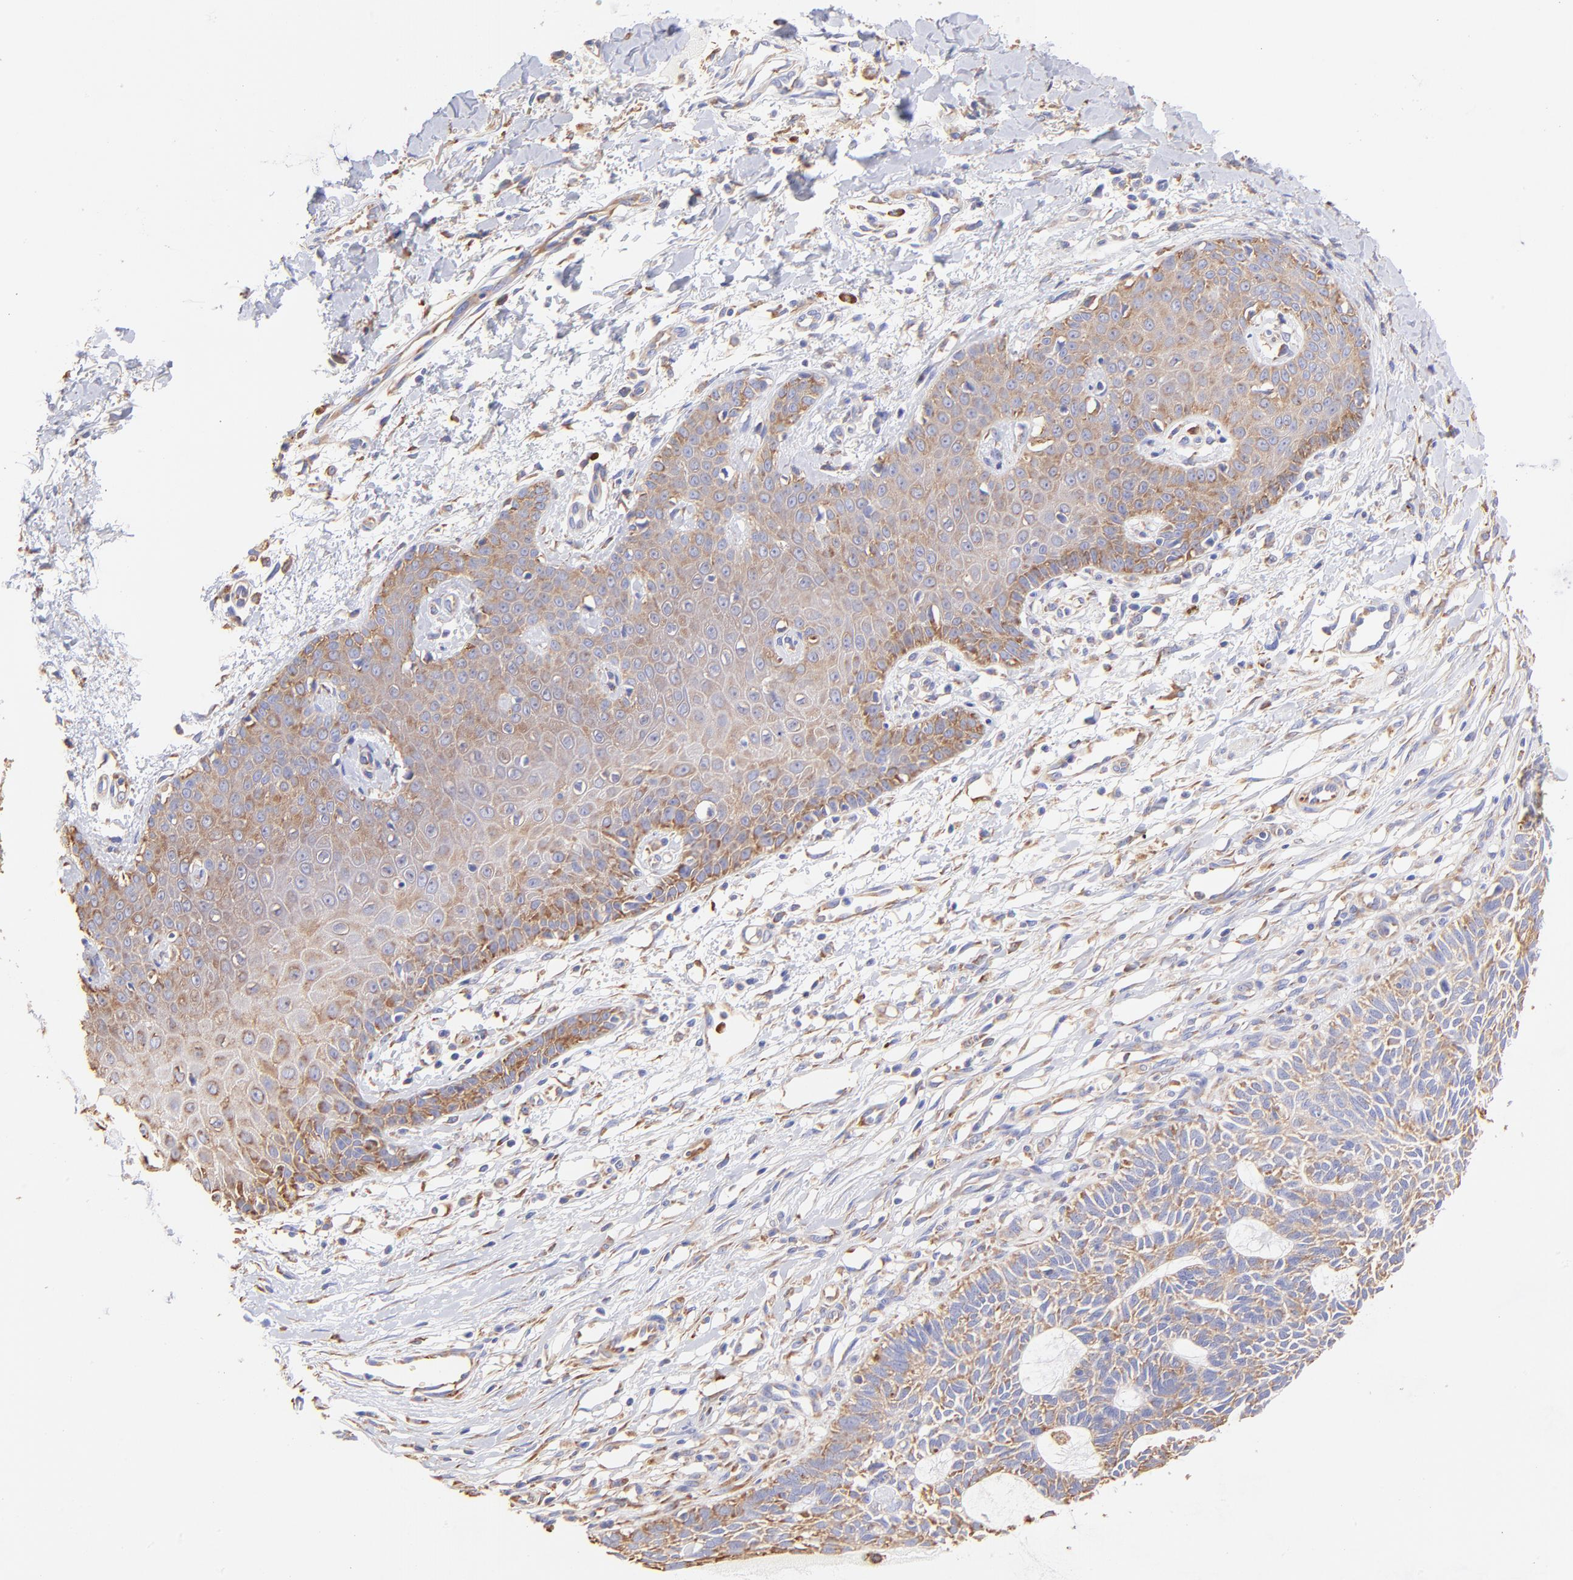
{"staining": {"intensity": "moderate", "quantity": "25%-75%", "location": "cytoplasmic/membranous"}, "tissue": "skin cancer", "cell_type": "Tumor cells", "image_type": "cancer", "snomed": [{"axis": "morphology", "description": "Basal cell carcinoma"}, {"axis": "topography", "description": "Skin"}], "caption": "Immunohistochemistry (DAB (3,3'-diaminobenzidine)) staining of human skin cancer shows moderate cytoplasmic/membranous protein staining in approximately 25%-75% of tumor cells.", "gene": "RPL30", "patient": {"sex": "male", "age": 67}}